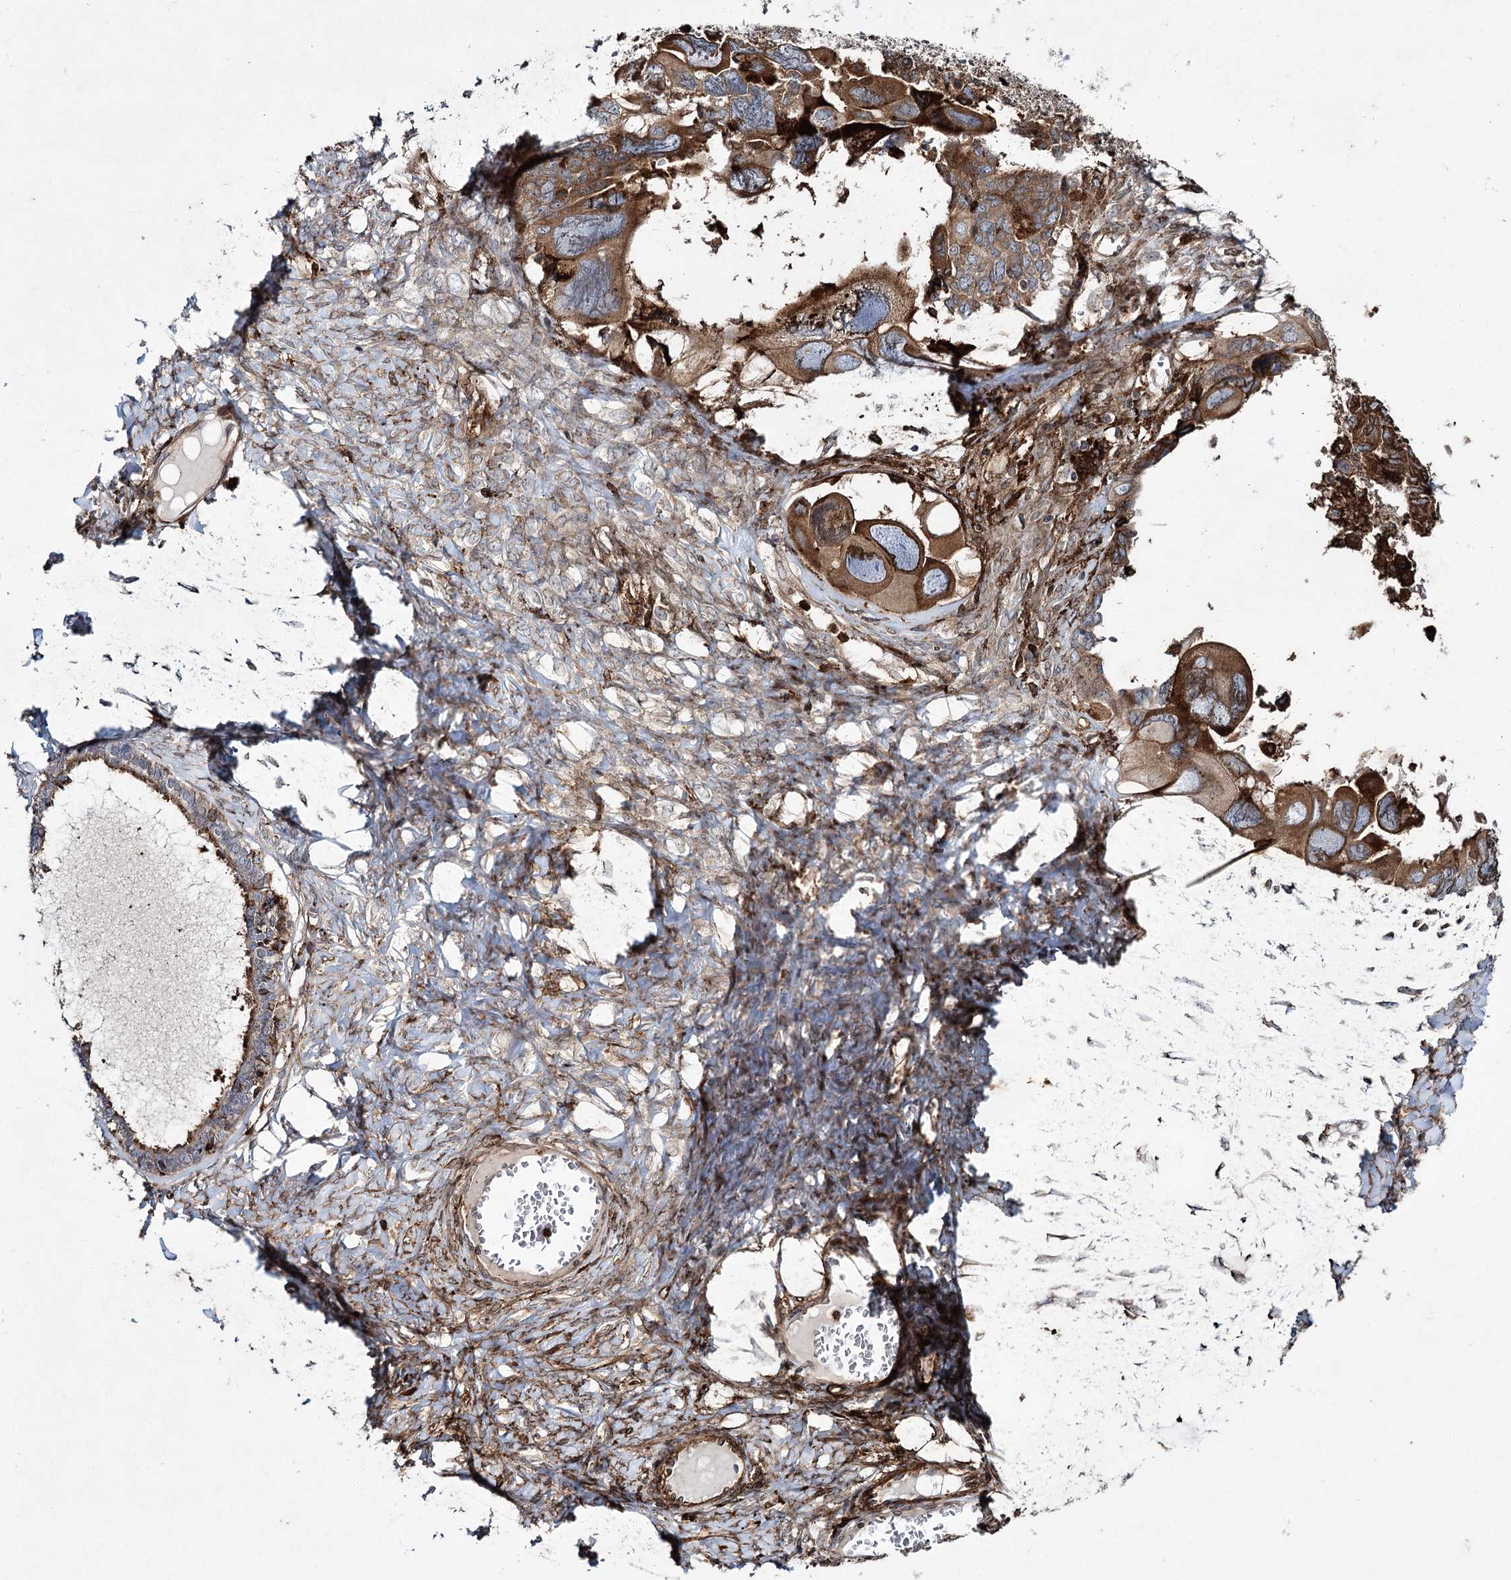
{"staining": {"intensity": "moderate", "quantity": ">75%", "location": "cytoplasmic/membranous"}, "tissue": "ovarian cancer", "cell_type": "Tumor cells", "image_type": "cancer", "snomed": [{"axis": "morphology", "description": "Cystadenocarcinoma, serous, NOS"}, {"axis": "topography", "description": "Ovary"}], "caption": "This histopathology image shows immunohistochemistry staining of human serous cystadenocarcinoma (ovarian), with medium moderate cytoplasmic/membranous expression in approximately >75% of tumor cells.", "gene": "DCUN1D4", "patient": {"sex": "female", "age": 79}}